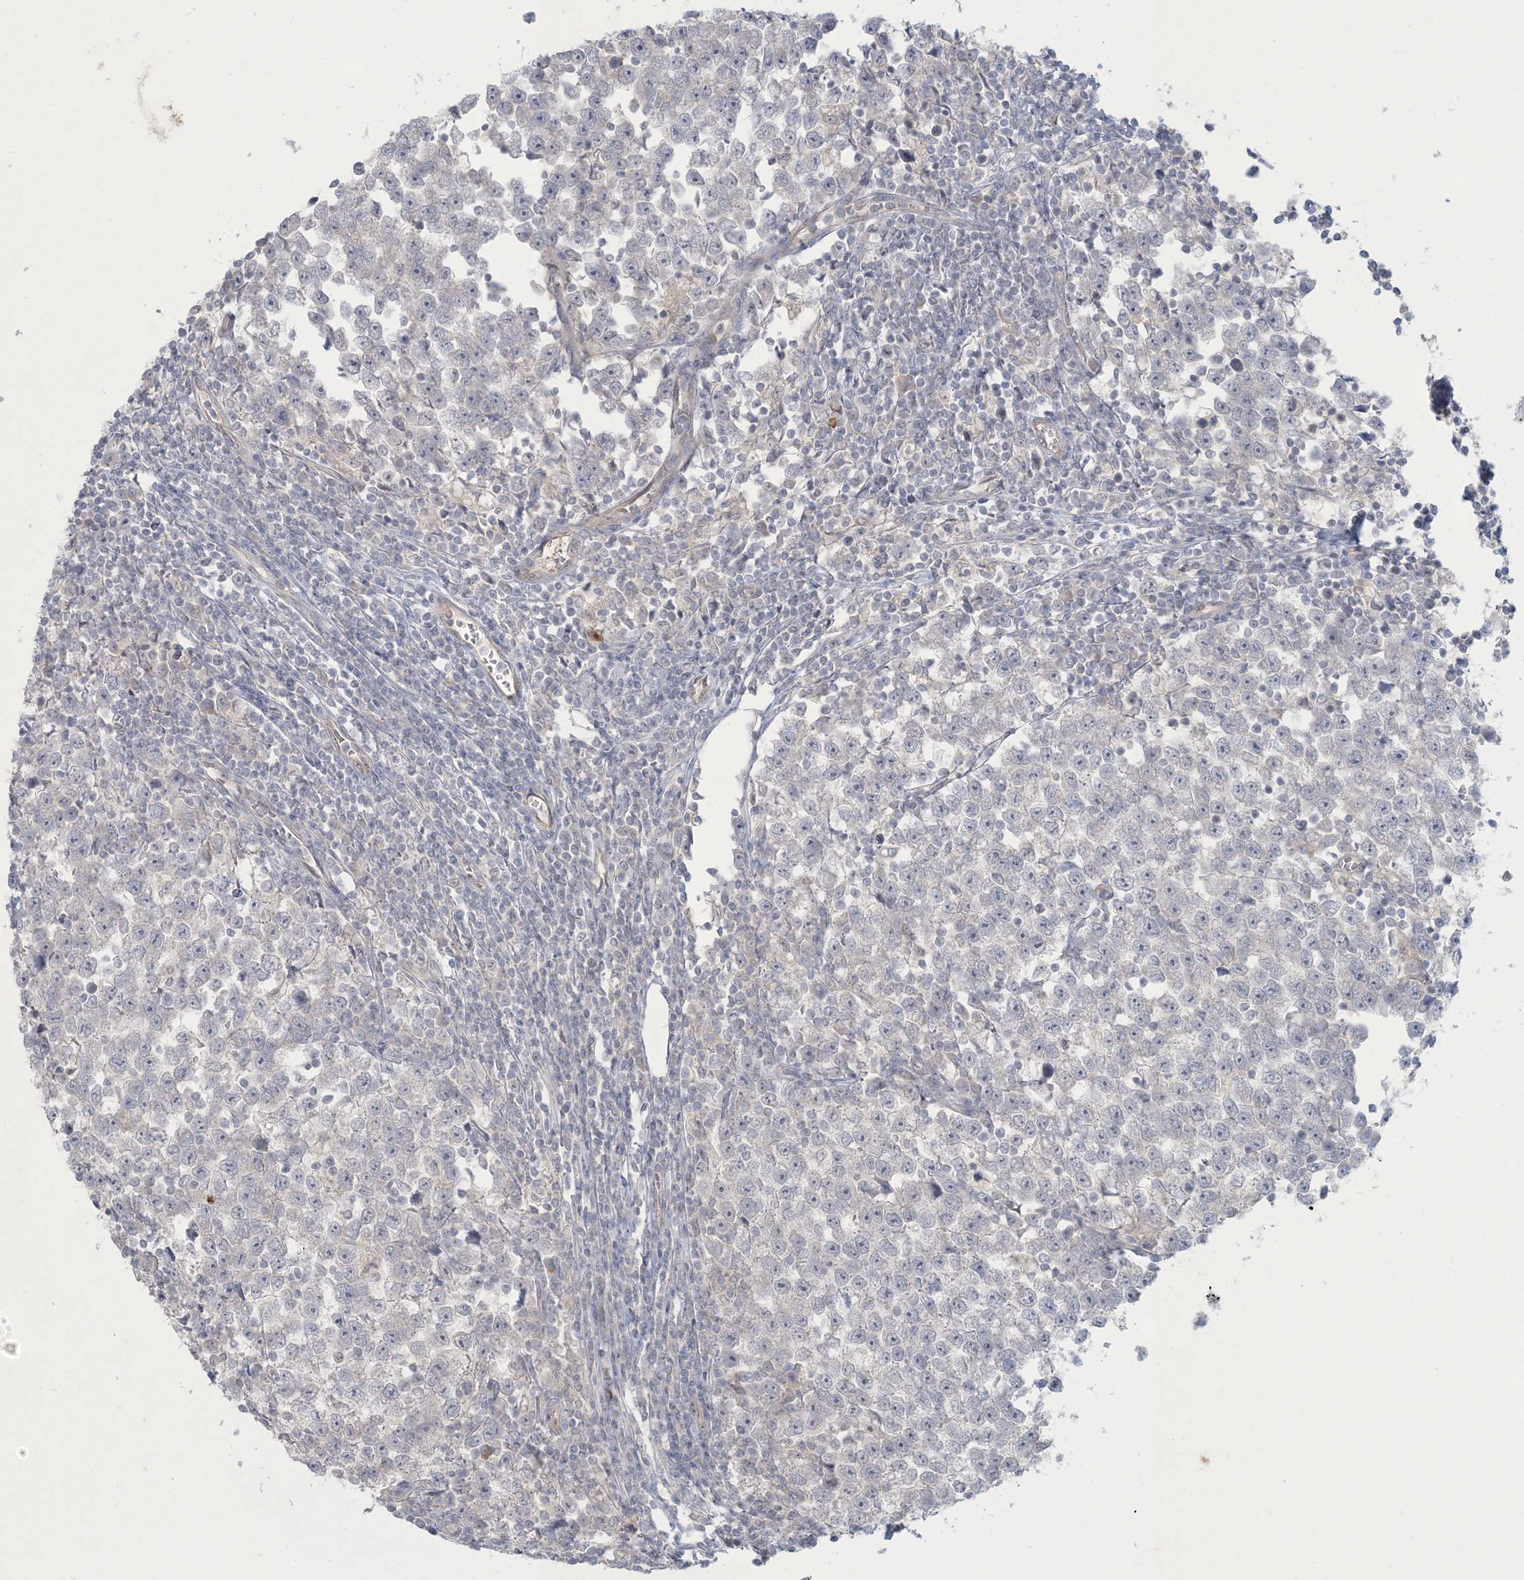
{"staining": {"intensity": "negative", "quantity": "none", "location": "none"}, "tissue": "testis cancer", "cell_type": "Tumor cells", "image_type": "cancer", "snomed": [{"axis": "morphology", "description": "Normal tissue, NOS"}, {"axis": "morphology", "description": "Seminoma, NOS"}, {"axis": "topography", "description": "Testis"}], "caption": "Testis cancer was stained to show a protein in brown. There is no significant staining in tumor cells.", "gene": "NRBP2", "patient": {"sex": "male", "age": 43}}